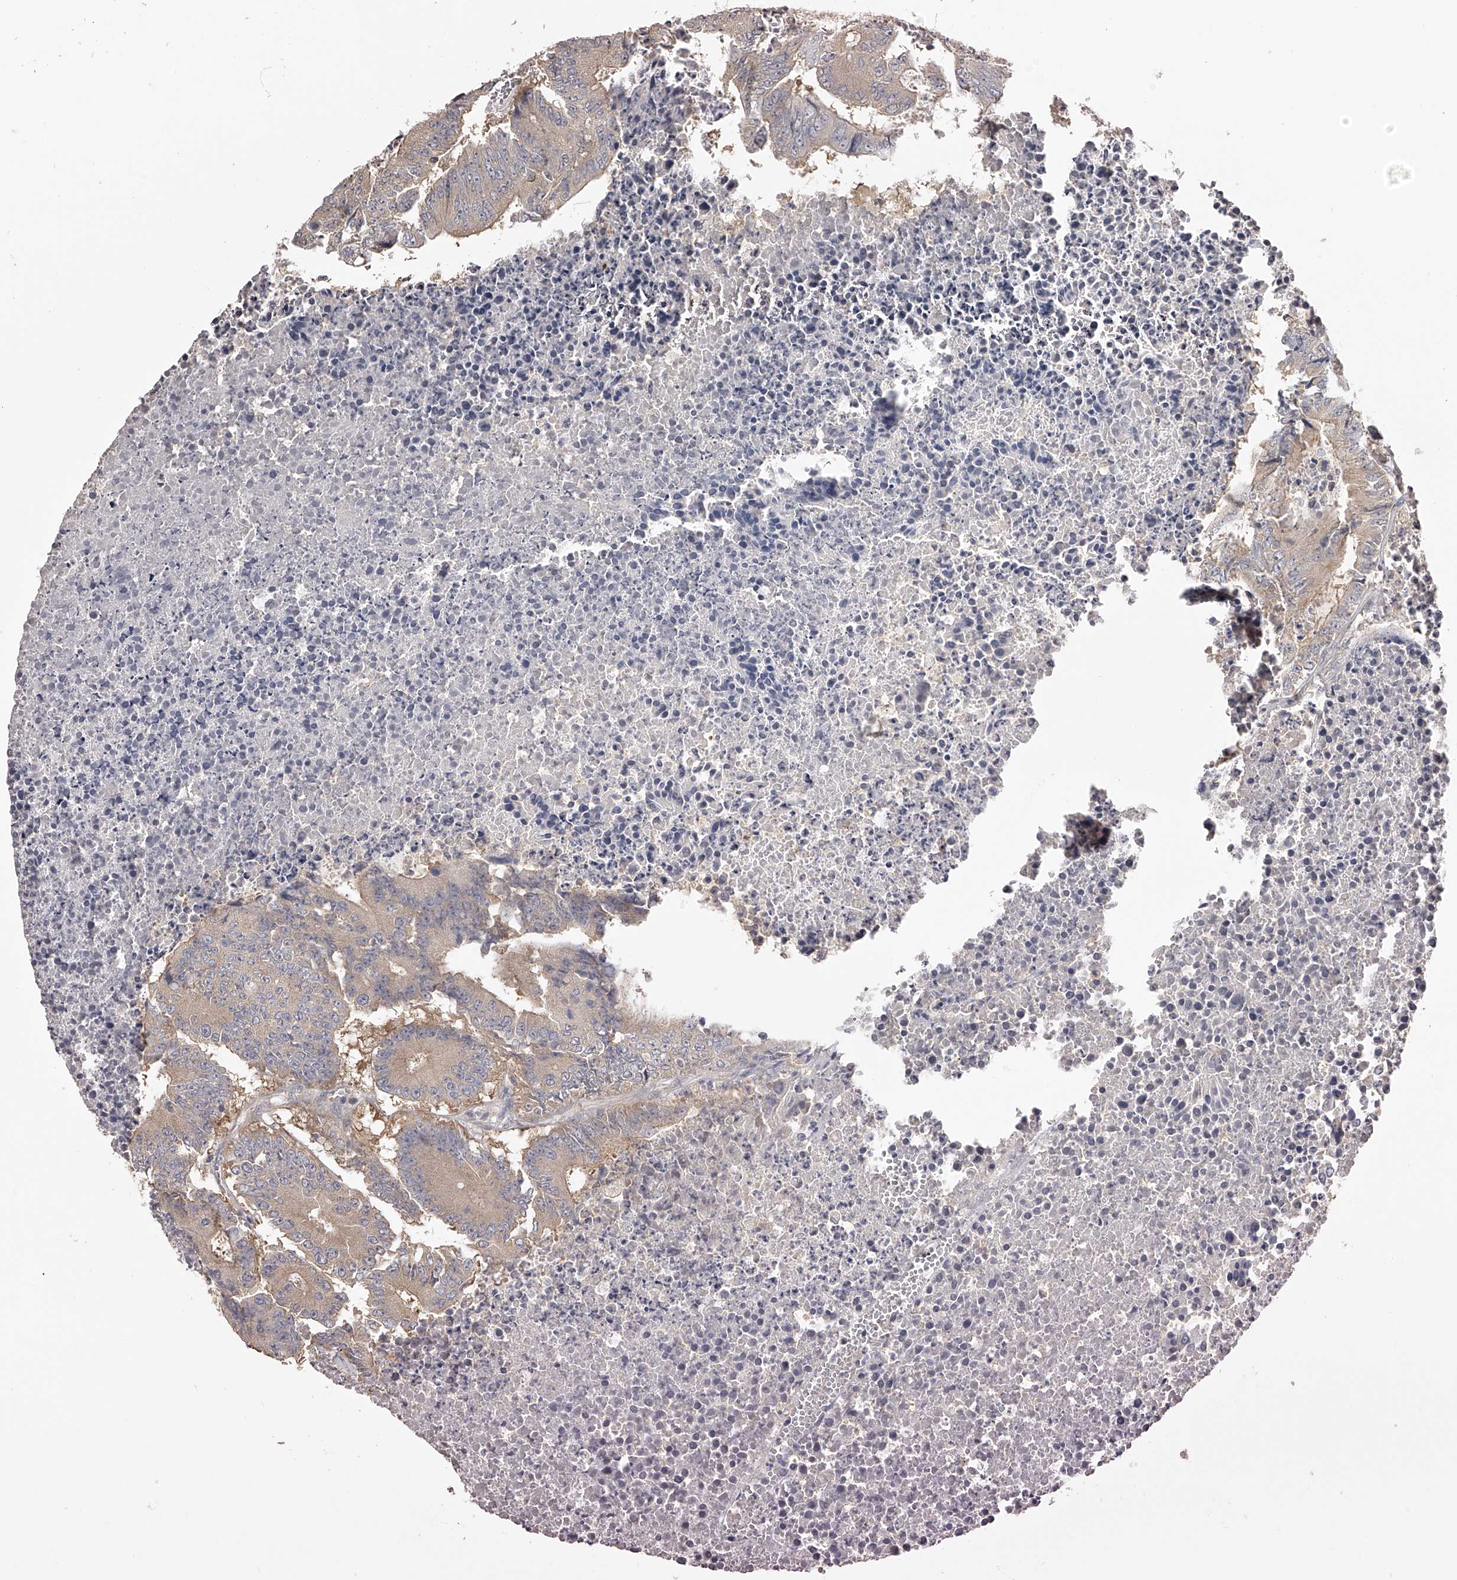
{"staining": {"intensity": "weak", "quantity": "<25%", "location": "cytoplasmic/membranous"}, "tissue": "colorectal cancer", "cell_type": "Tumor cells", "image_type": "cancer", "snomed": [{"axis": "morphology", "description": "Adenocarcinoma, NOS"}, {"axis": "topography", "description": "Colon"}], "caption": "The micrograph reveals no significant positivity in tumor cells of colorectal cancer.", "gene": "TNN", "patient": {"sex": "male", "age": 87}}